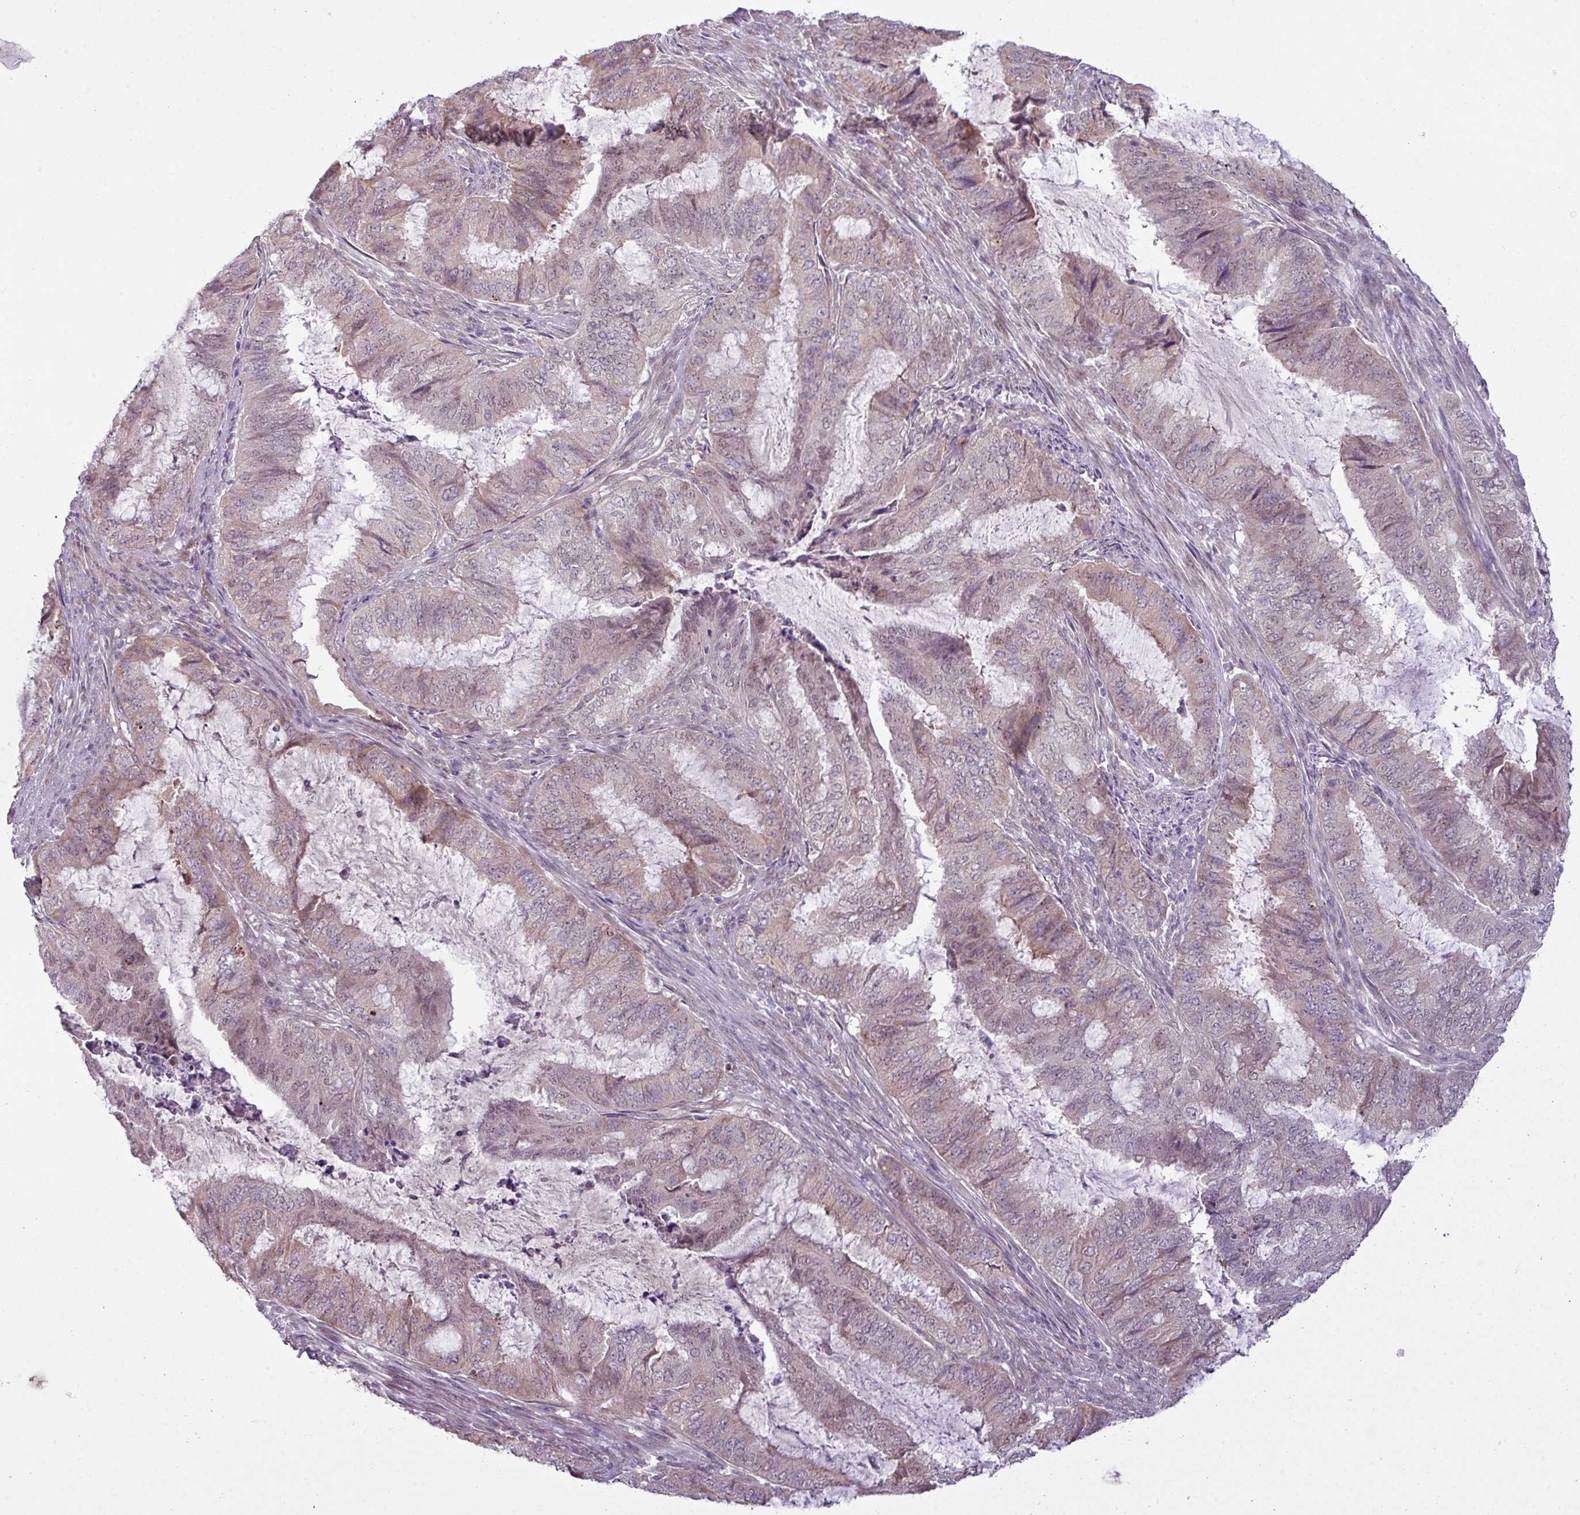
{"staining": {"intensity": "moderate", "quantity": "25%-75%", "location": "cytoplasmic/membranous,nuclear"}, "tissue": "endometrial cancer", "cell_type": "Tumor cells", "image_type": "cancer", "snomed": [{"axis": "morphology", "description": "Adenocarcinoma, NOS"}, {"axis": "topography", "description": "Endometrium"}], "caption": "IHC (DAB (3,3'-diaminobenzidine)) staining of human endometrial cancer exhibits moderate cytoplasmic/membranous and nuclear protein expression in approximately 25%-75% of tumor cells.", "gene": "MAK16", "patient": {"sex": "female", "age": 51}}